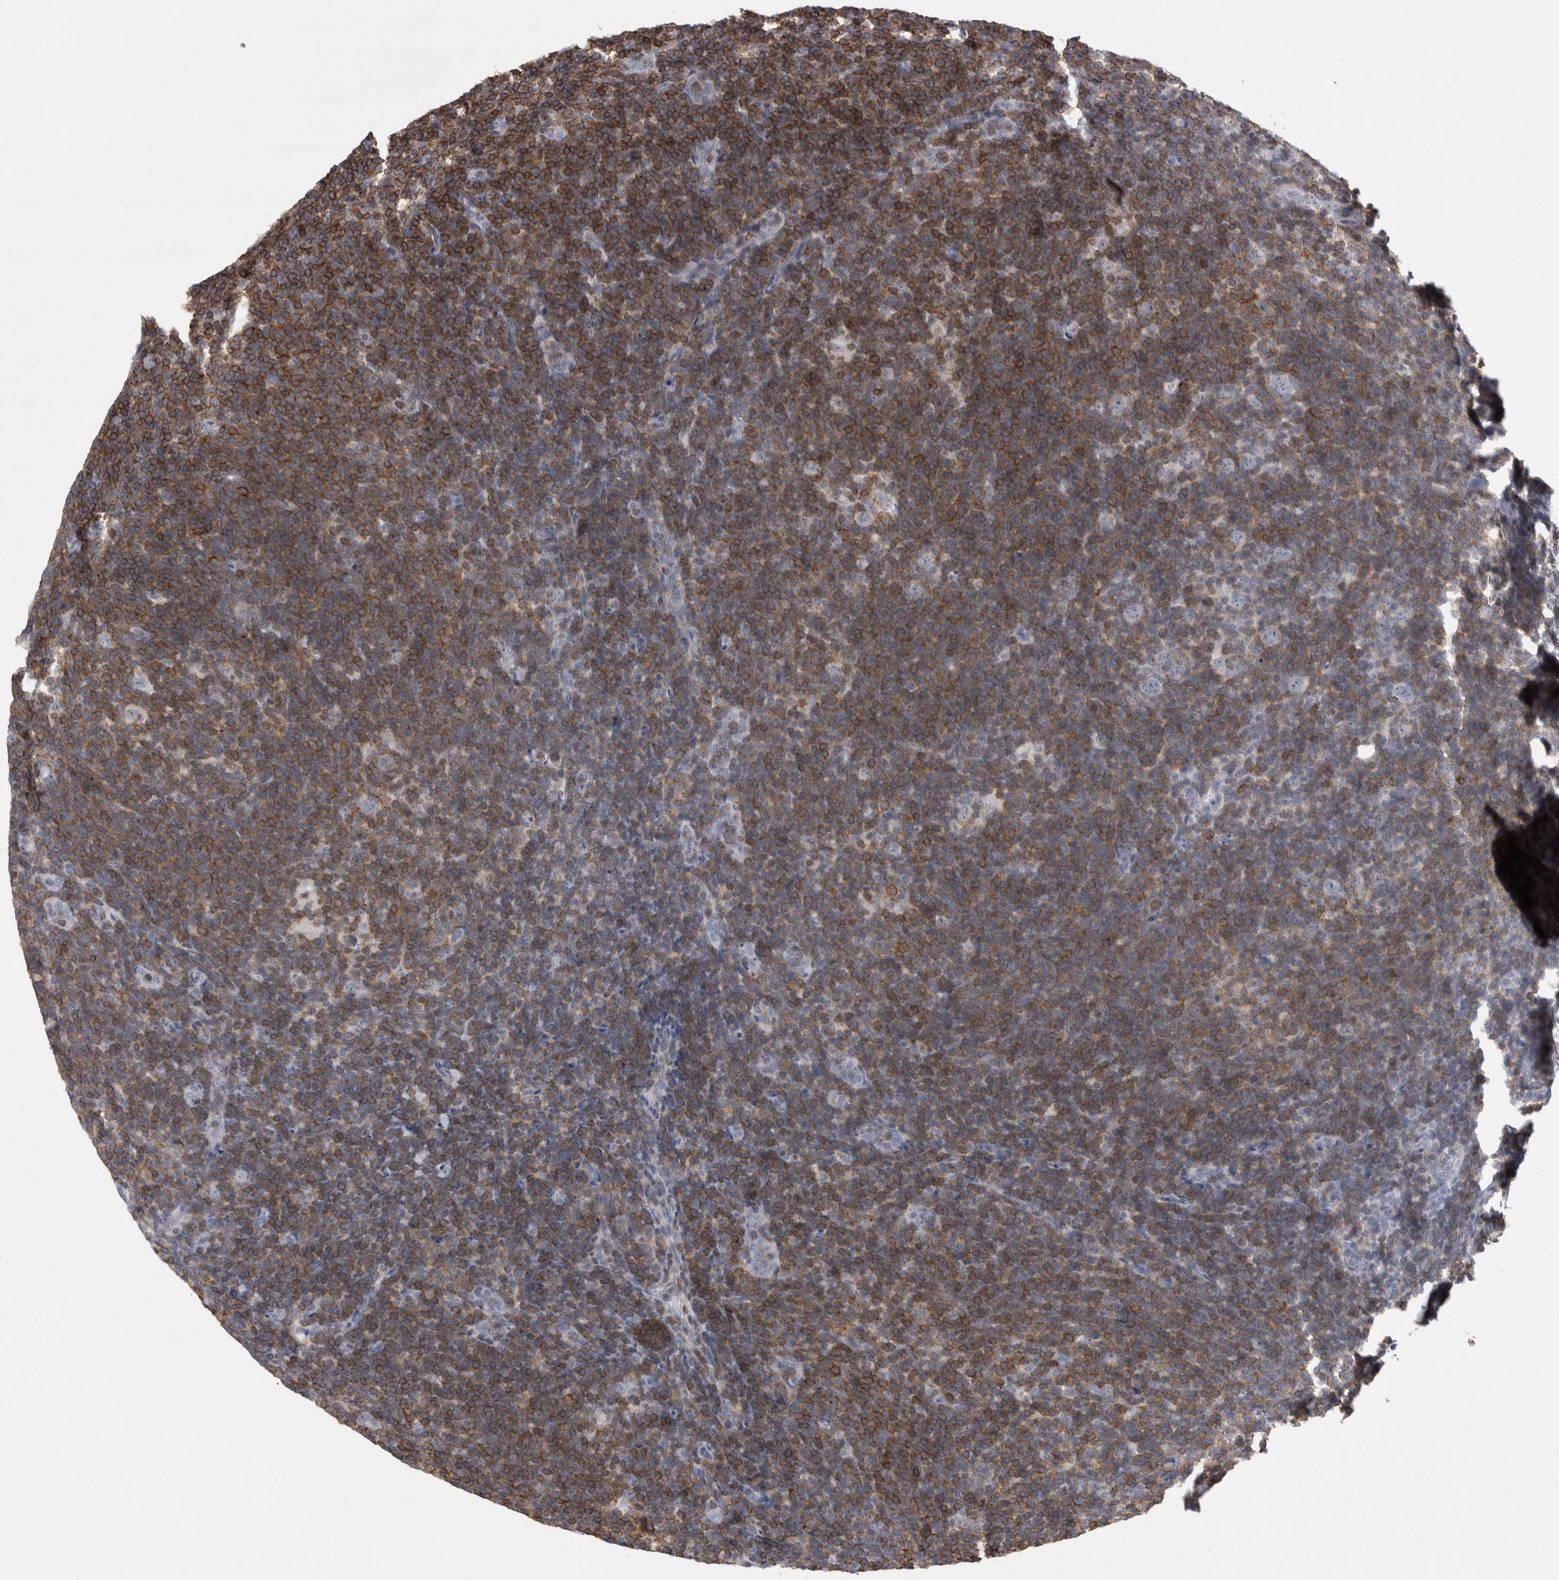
{"staining": {"intensity": "negative", "quantity": "none", "location": "none"}, "tissue": "lymphoma", "cell_type": "Tumor cells", "image_type": "cancer", "snomed": [{"axis": "morphology", "description": "Hodgkin's disease, NOS"}, {"axis": "topography", "description": "Lymph node"}], "caption": "Immunohistochemical staining of human lymphoma displays no significant expression in tumor cells.", "gene": "CEP295NL", "patient": {"sex": "female", "age": 57}}